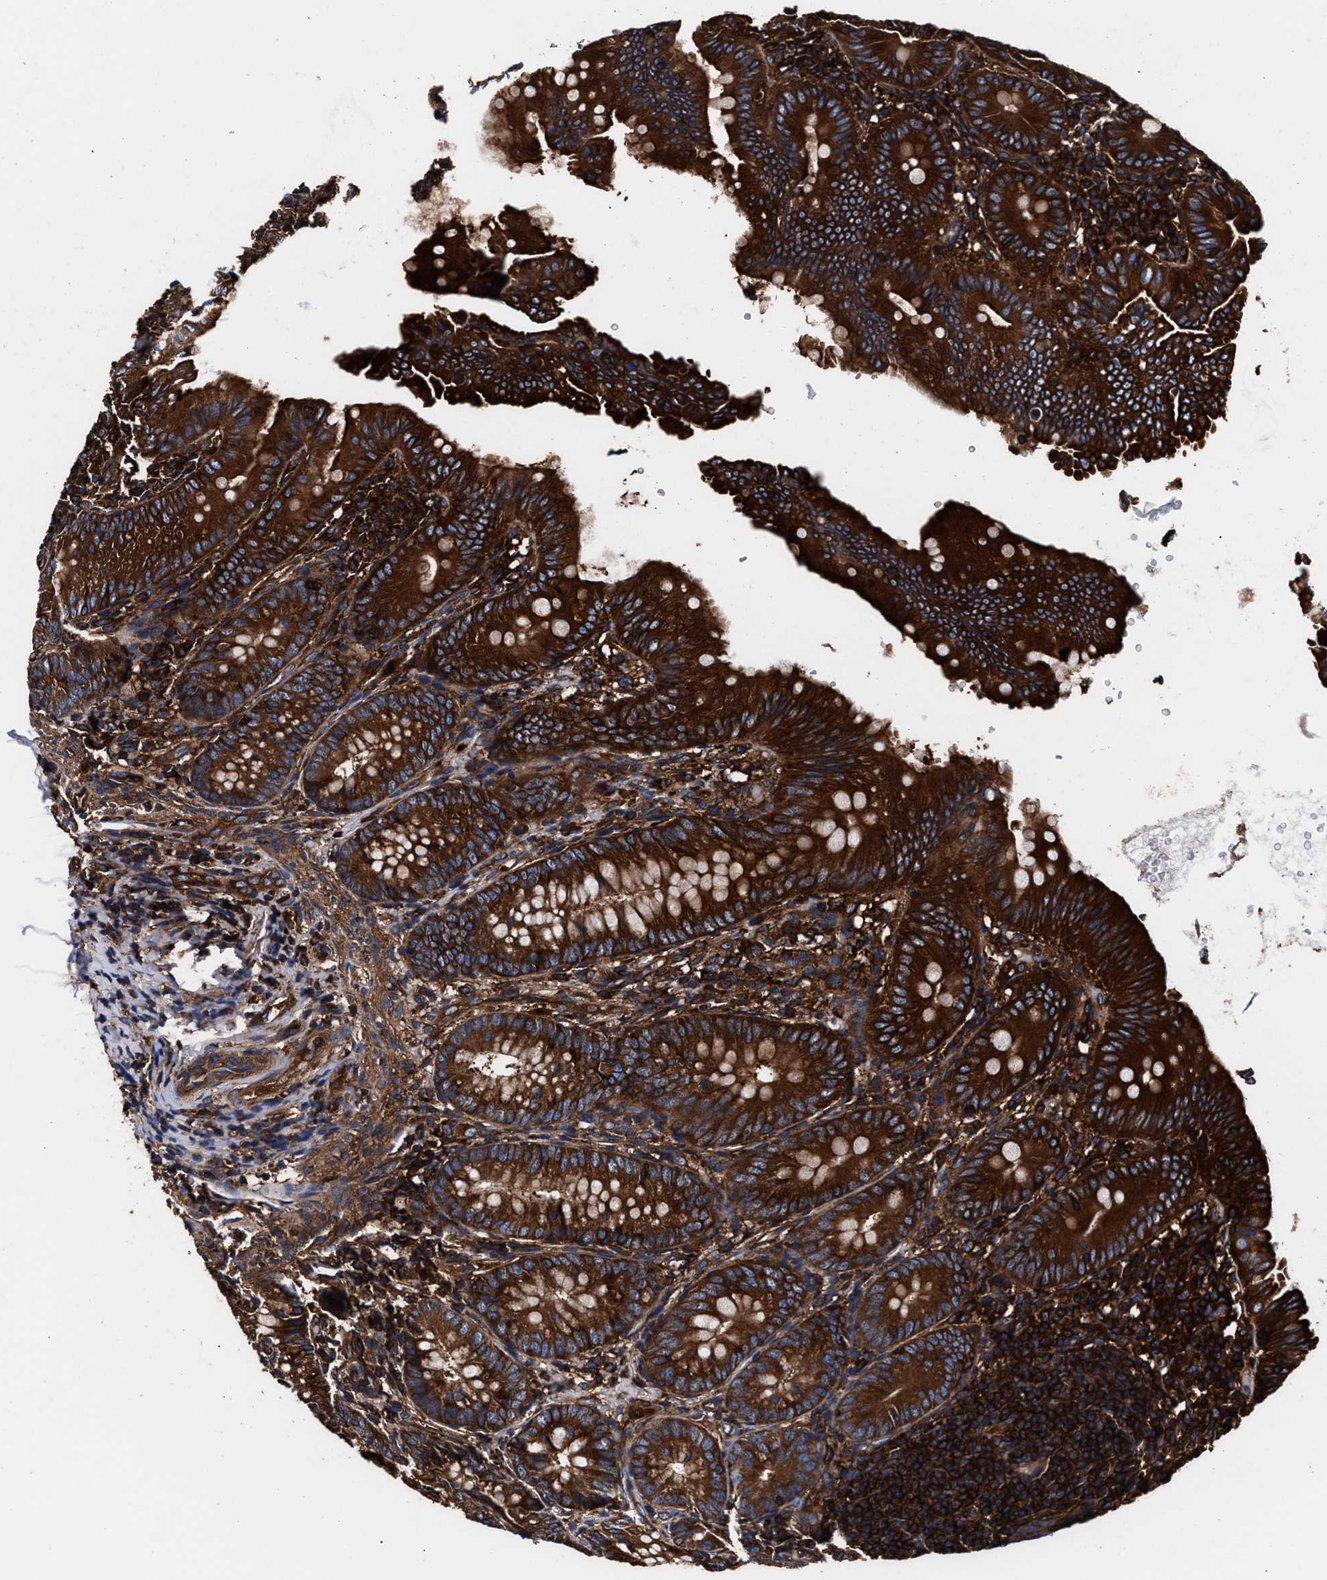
{"staining": {"intensity": "strong", "quantity": ">75%", "location": "cytoplasmic/membranous"}, "tissue": "appendix", "cell_type": "Glandular cells", "image_type": "normal", "snomed": [{"axis": "morphology", "description": "Normal tissue, NOS"}, {"axis": "topography", "description": "Appendix"}], "caption": "This image displays immunohistochemistry staining of normal appendix, with high strong cytoplasmic/membranous expression in approximately >75% of glandular cells.", "gene": "ENSG00000286112", "patient": {"sex": "male", "age": 1}}